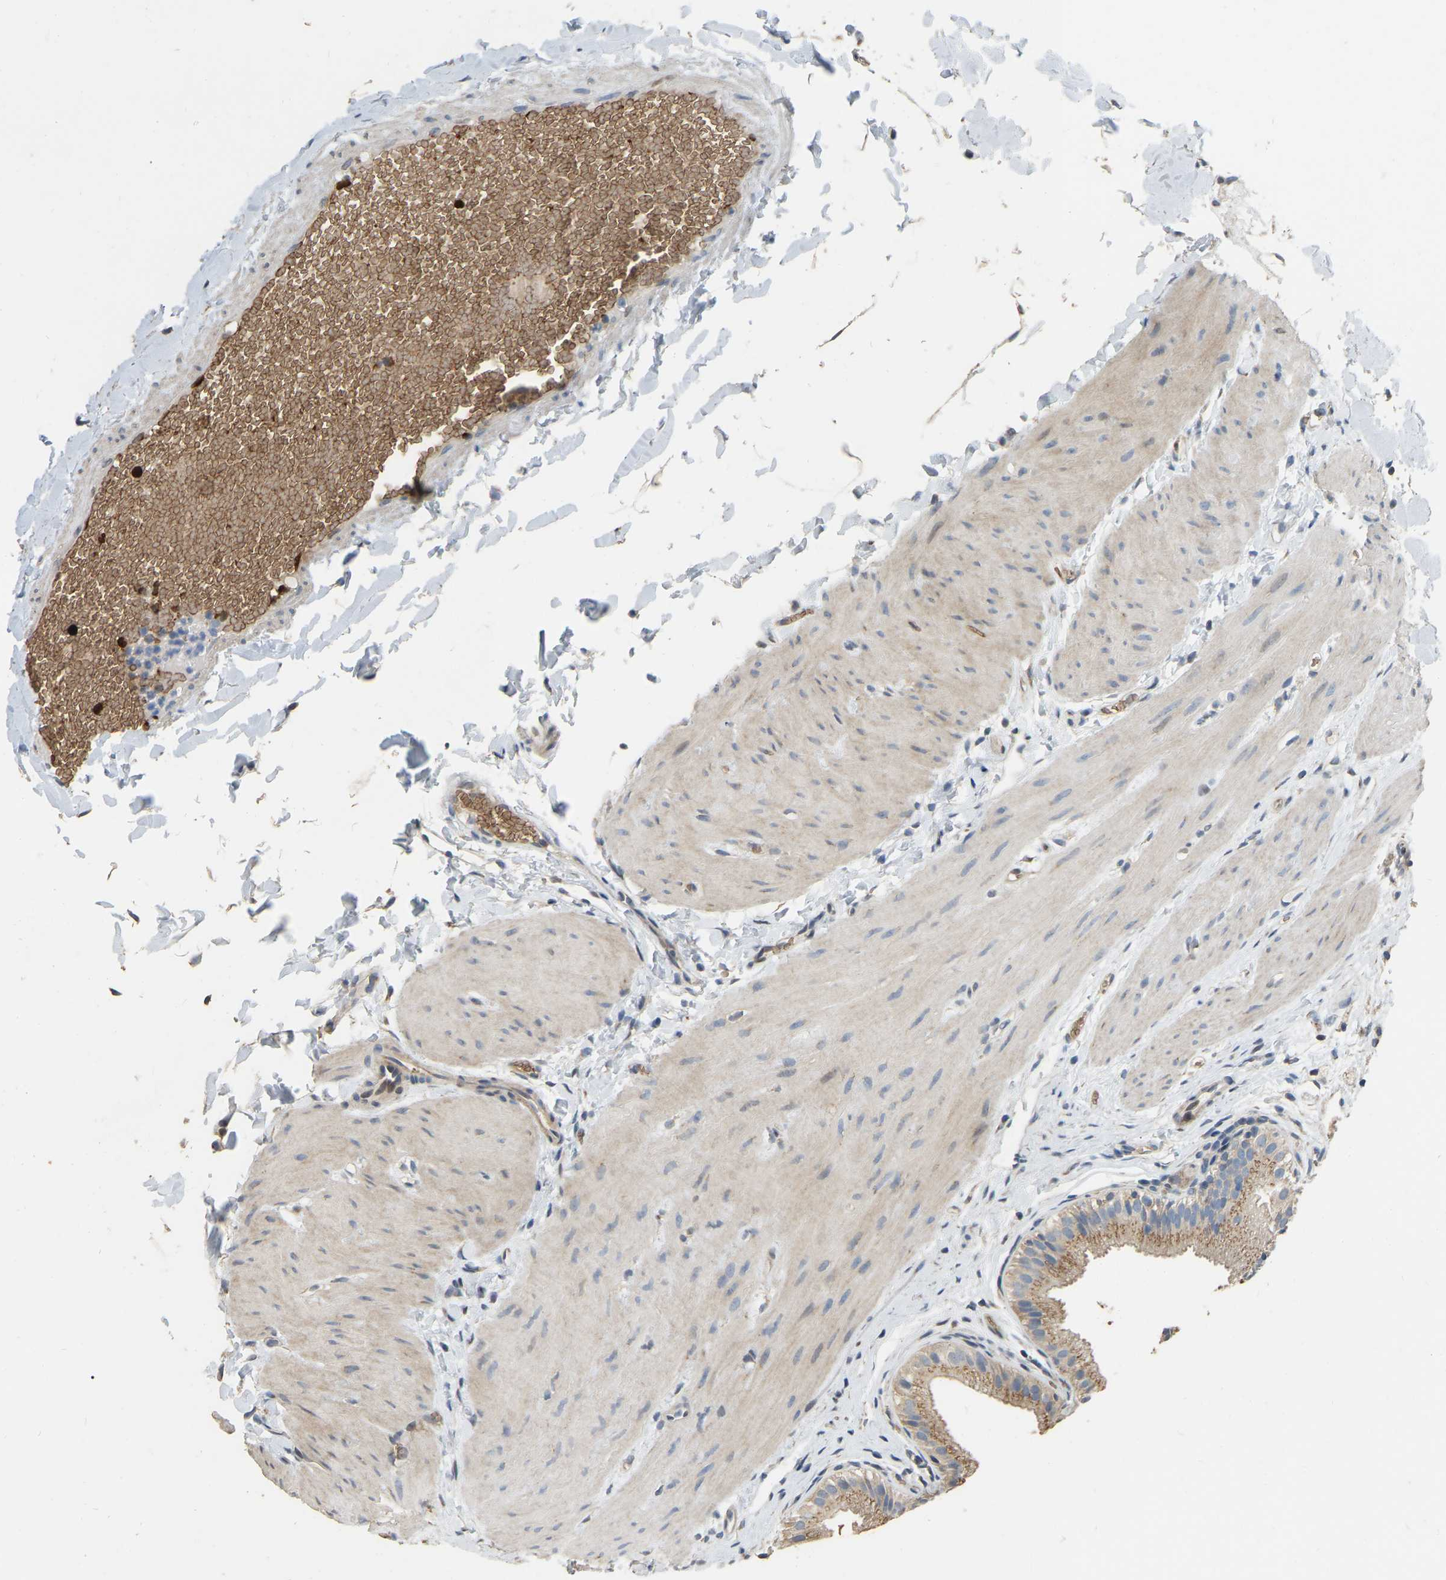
{"staining": {"intensity": "moderate", "quantity": ">75%", "location": "cytoplasmic/membranous"}, "tissue": "gallbladder", "cell_type": "Glandular cells", "image_type": "normal", "snomed": [{"axis": "morphology", "description": "Normal tissue, NOS"}, {"axis": "topography", "description": "Gallbladder"}], "caption": "Immunohistochemical staining of normal human gallbladder displays moderate cytoplasmic/membranous protein staining in approximately >75% of glandular cells. (Stains: DAB (3,3'-diaminobenzidine) in brown, nuclei in blue, Microscopy: brightfield microscopy at high magnification).", "gene": "CFAP298", "patient": {"sex": "female", "age": 26}}